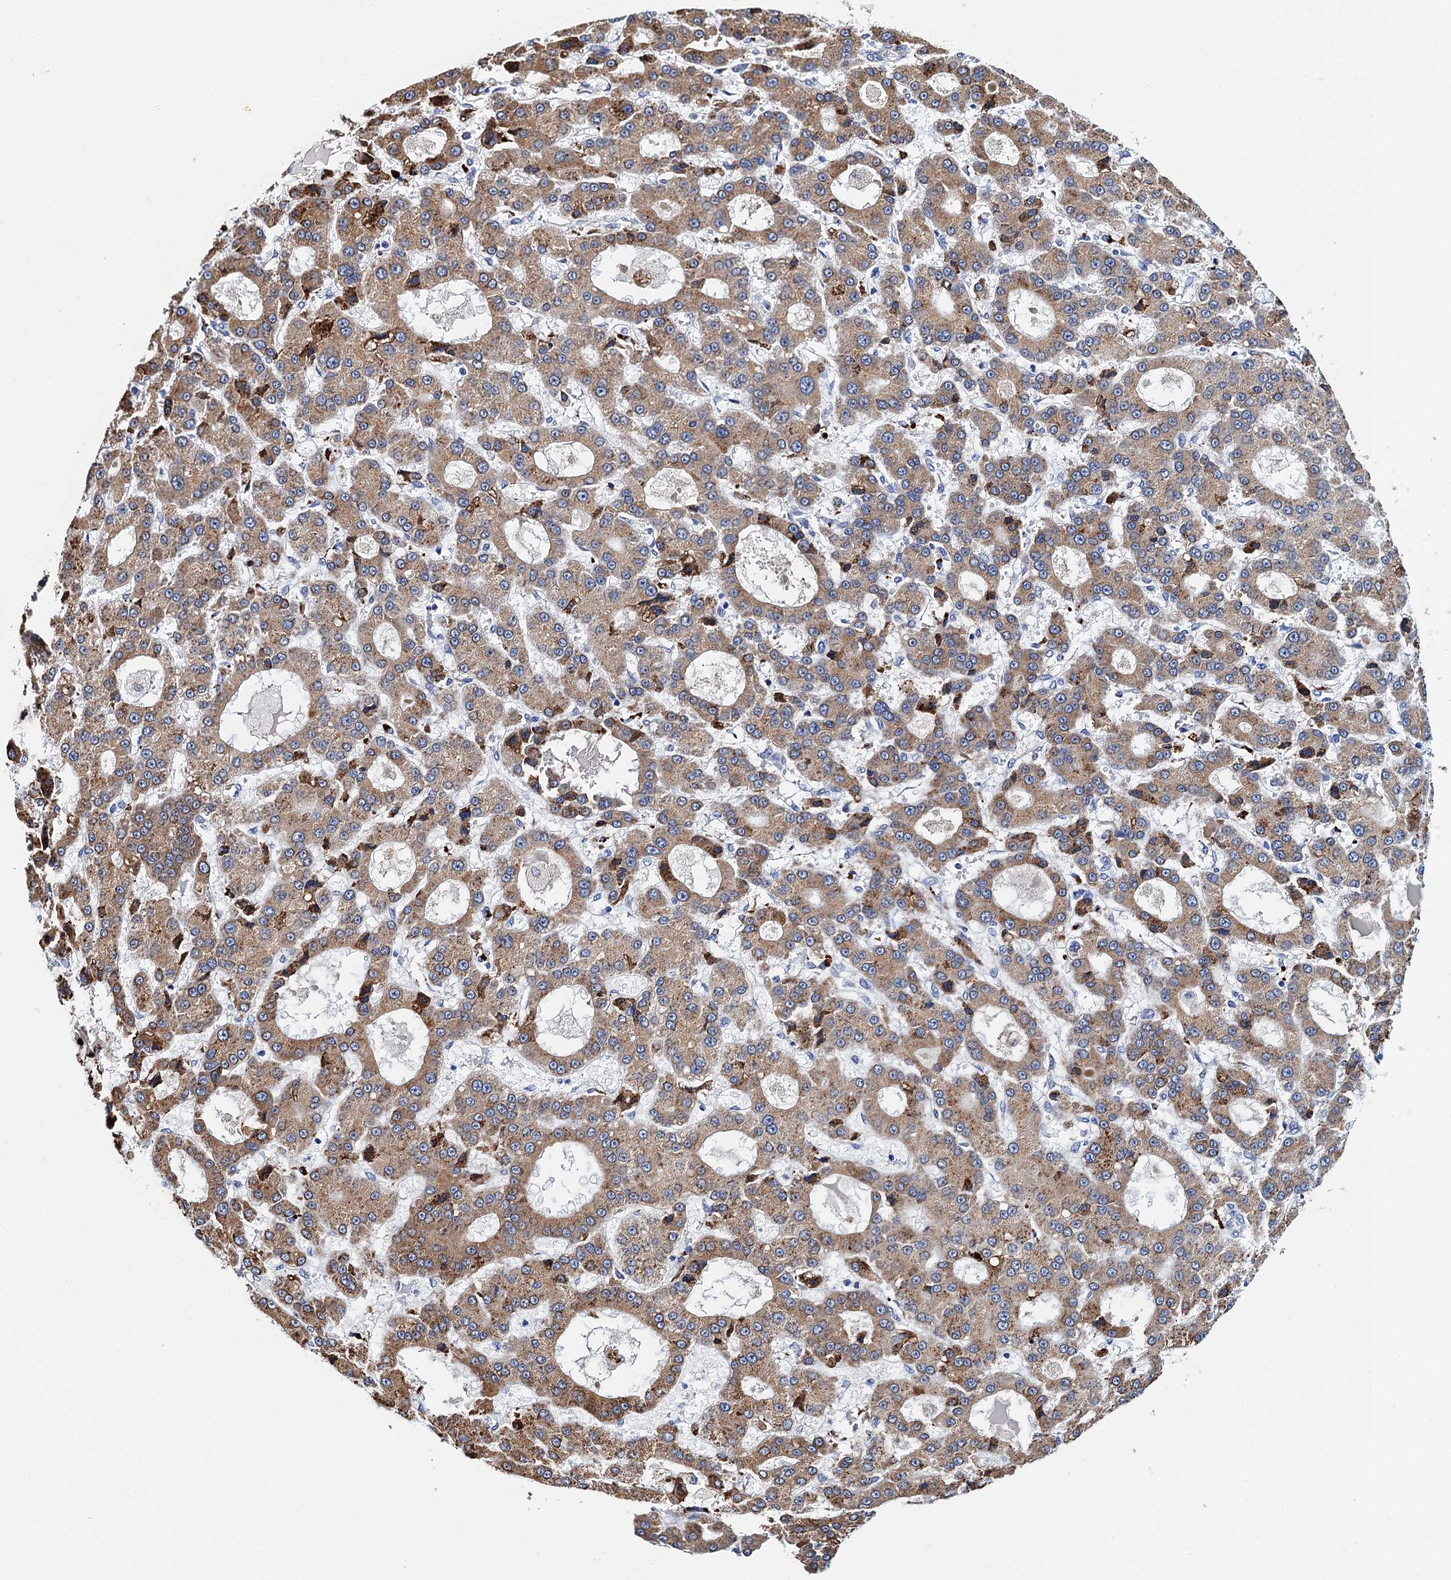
{"staining": {"intensity": "moderate", "quantity": ">75%", "location": "cytoplasmic/membranous"}, "tissue": "liver cancer", "cell_type": "Tumor cells", "image_type": "cancer", "snomed": [{"axis": "morphology", "description": "Carcinoma, Hepatocellular, NOS"}, {"axis": "topography", "description": "Liver"}], "caption": "An IHC micrograph of neoplastic tissue is shown. Protein staining in brown shows moderate cytoplasmic/membranous positivity in liver hepatocellular carcinoma within tumor cells. The protein is shown in brown color, while the nuclei are stained blue.", "gene": "SLC7A10", "patient": {"sex": "male", "age": 70}}